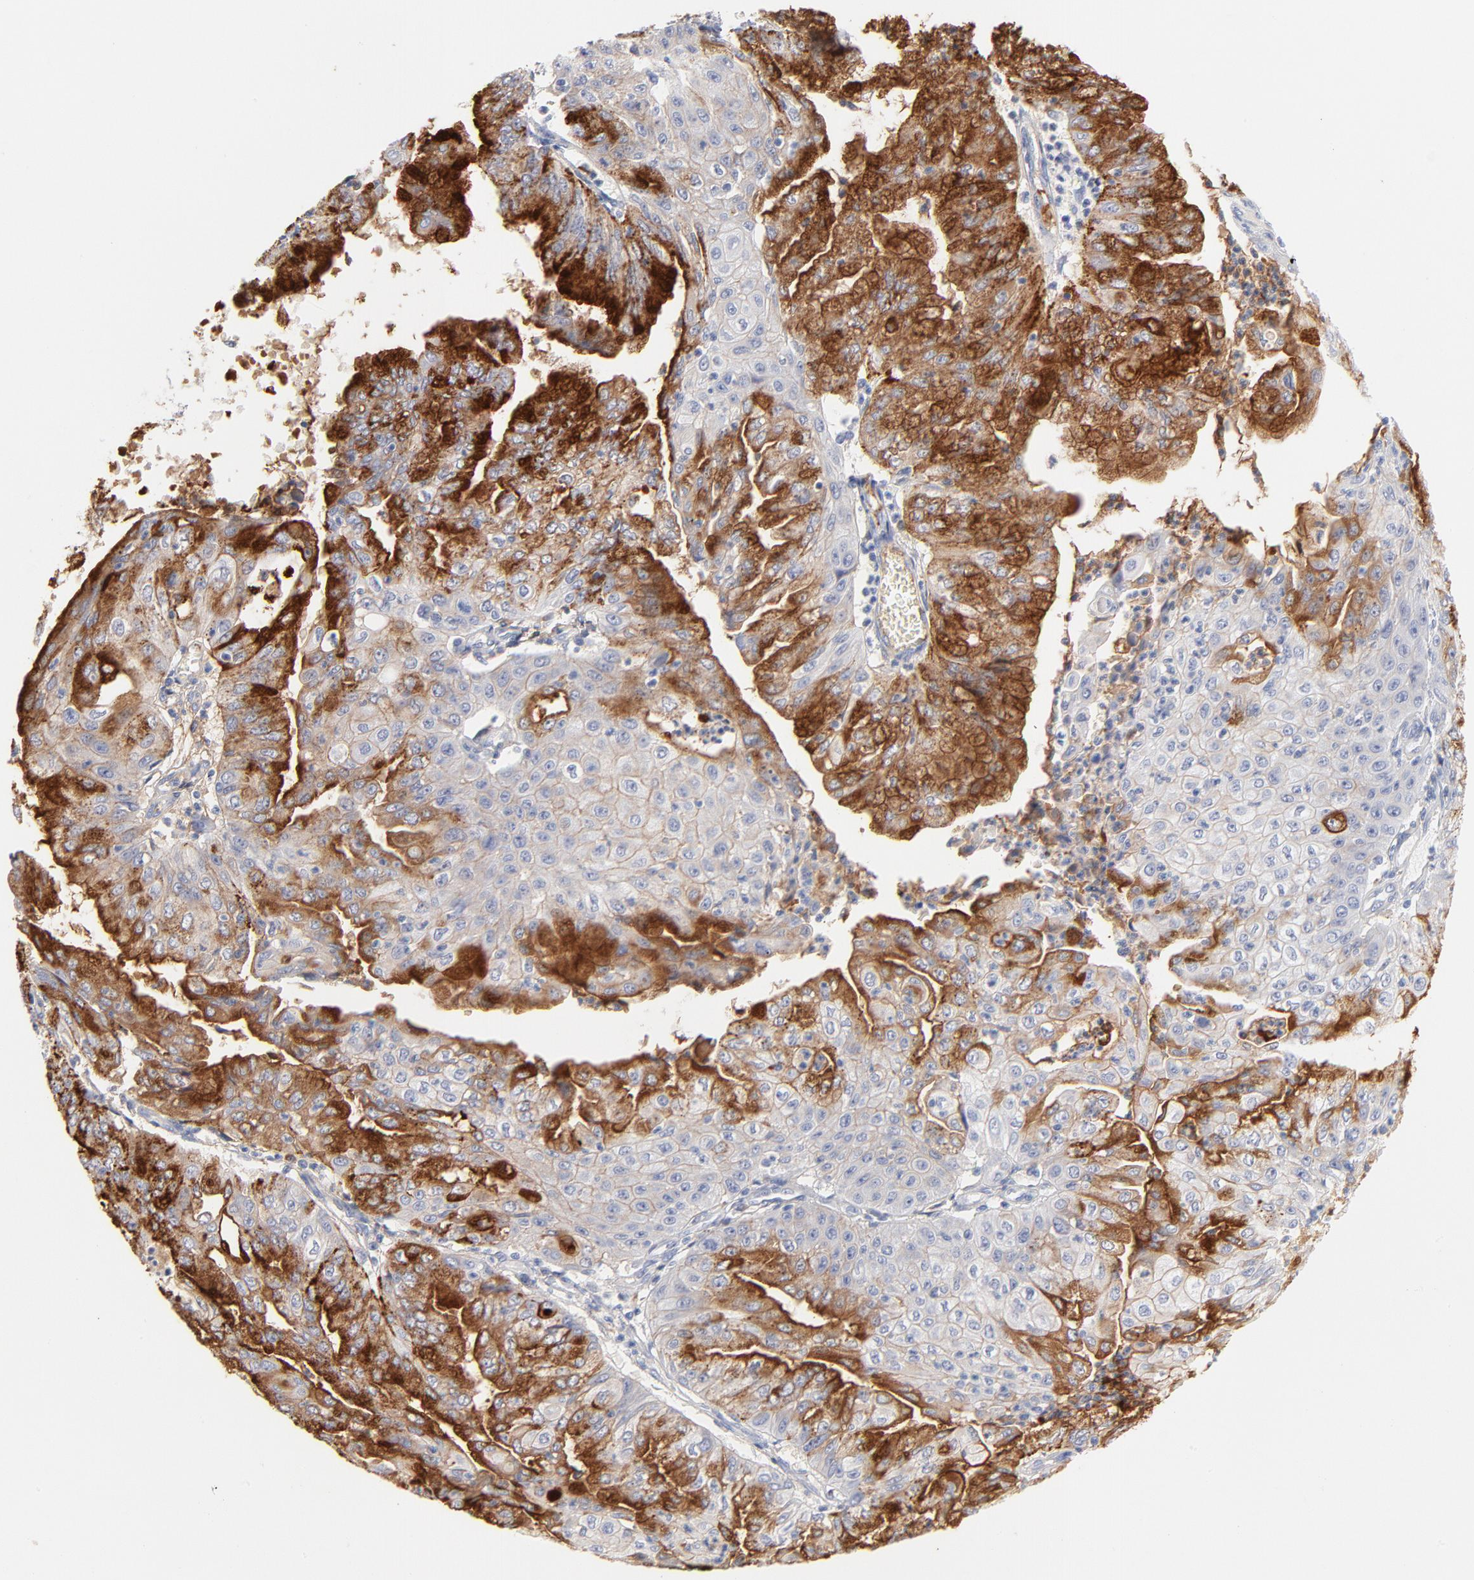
{"staining": {"intensity": "moderate", "quantity": "25%-75%", "location": "cytoplasmic/membranous"}, "tissue": "endometrial cancer", "cell_type": "Tumor cells", "image_type": "cancer", "snomed": [{"axis": "morphology", "description": "Adenocarcinoma, NOS"}, {"axis": "topography", "description": "Endometrium"}], "caption": "Endometrial cancer (adenocarcinoma) stained with a protein marker exhibits moderate staining in tumor cells.", "gene": "C3", "patient": {"sex": "female", "age": 79}}